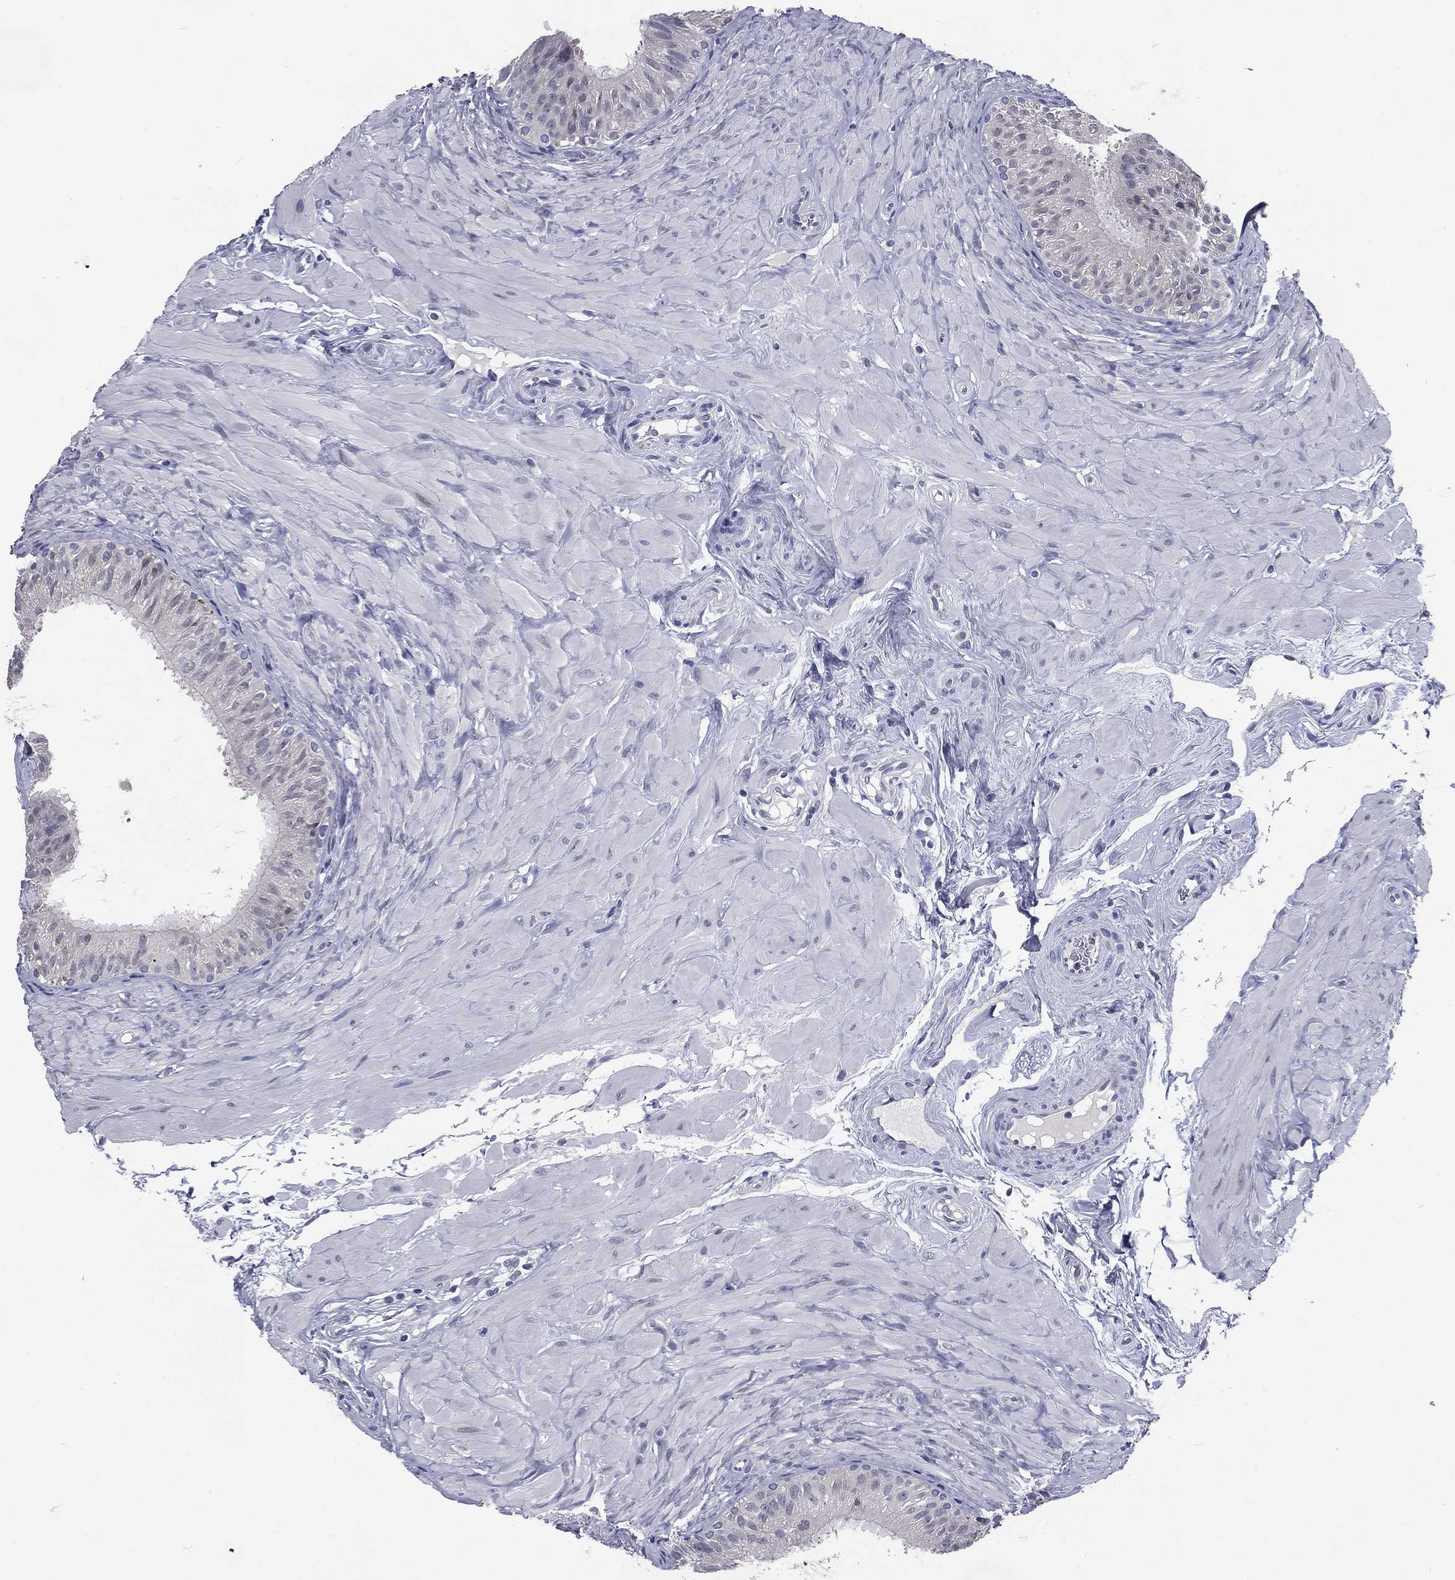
{"staining": {"intensity": "negative", "quantity": "none", "location": "none"}, "tissue": "epididymis", "cell_type": "Glandular cells", "image_type": "normal", "snomed": [{"axis": "morphology", "description": "Normal tissue, NOS"}, {"axis": "topography", "description": "Epididymis"}], "caption": "Micrograph shows no significant protein expression in glandular cells of benign epididymis.", "gene": "IFT27", "patient": {"sex": "male", "age": 34}}